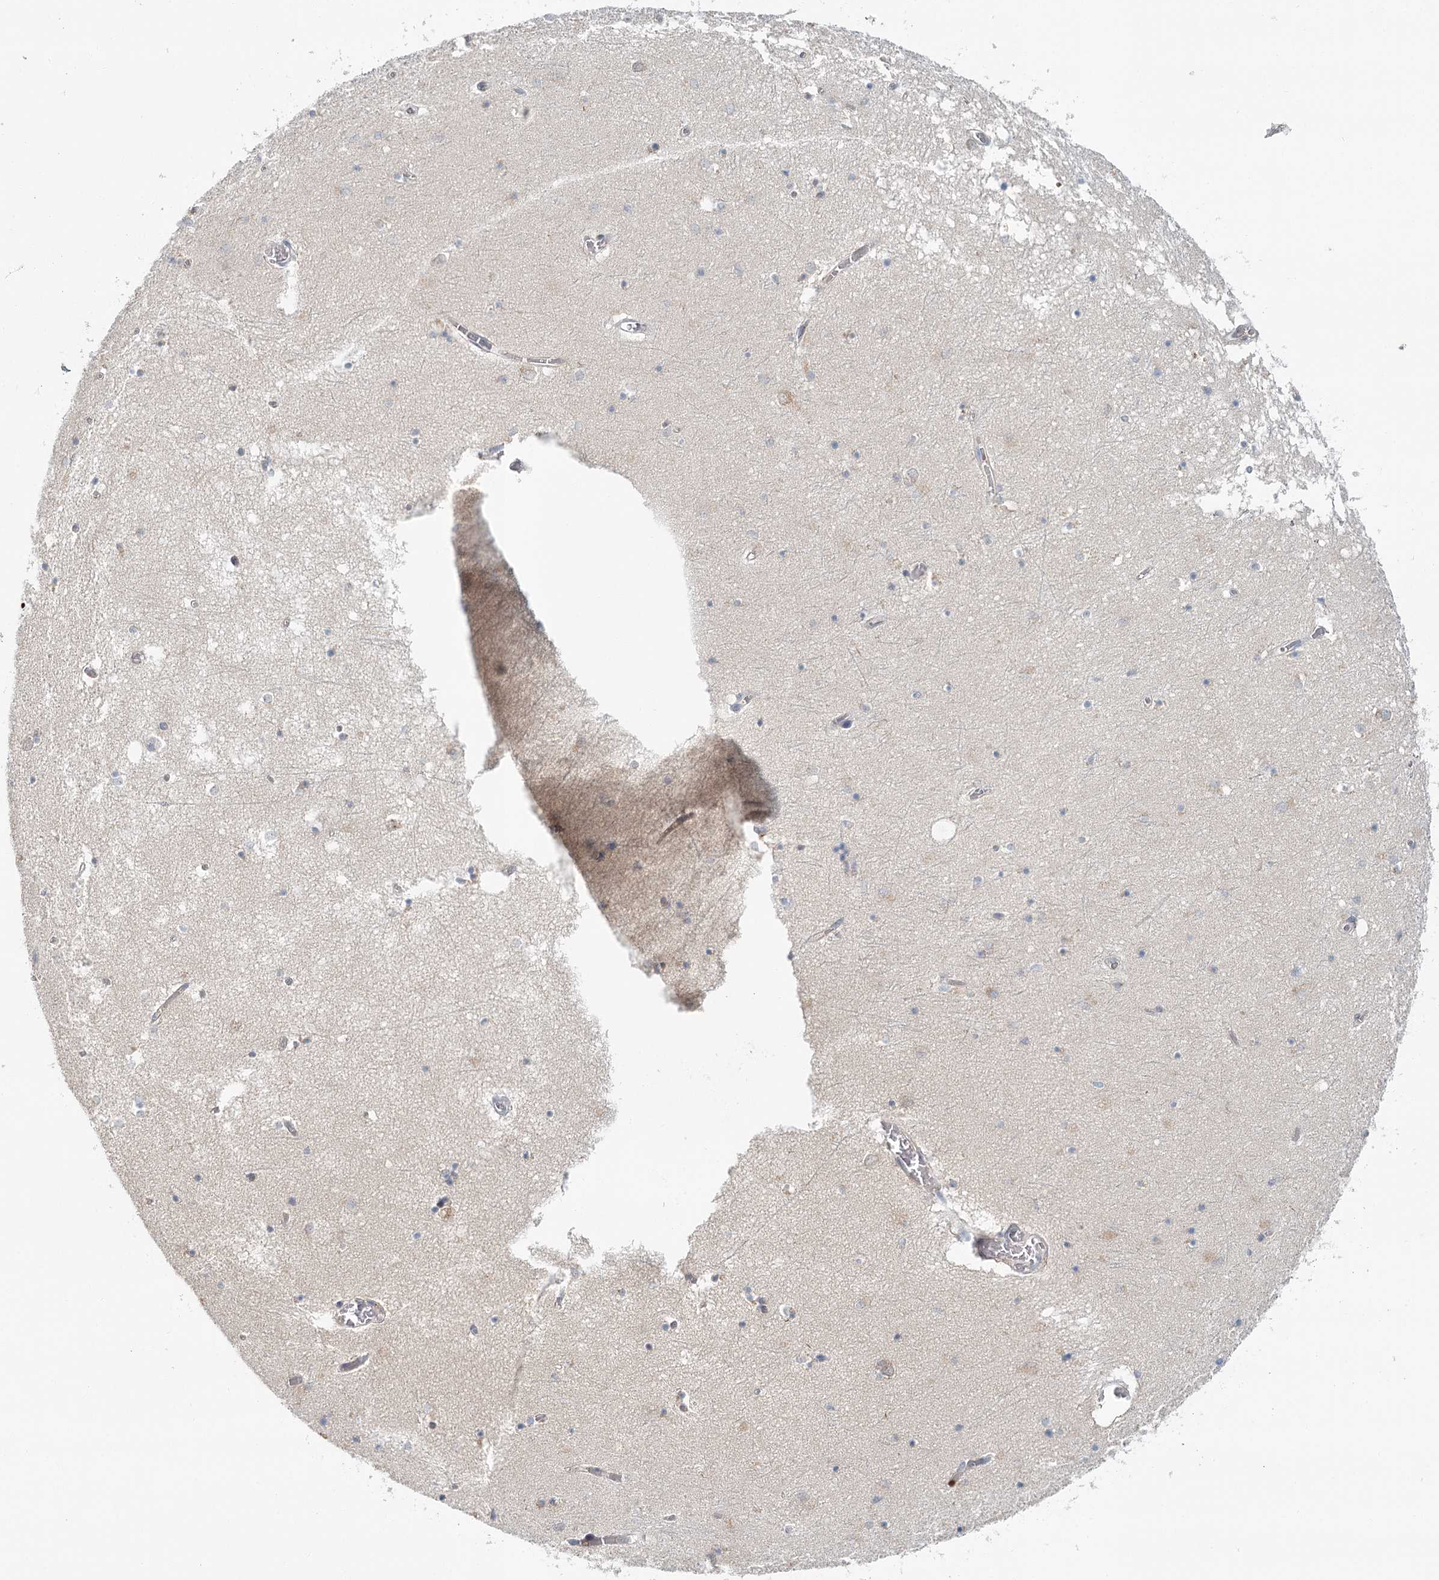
{"staining": {"intensity": "weak", "quantity": "<25%", "location": "cytoplasmic/membranous"}, "tissue": "hippocampus", "cell_type": "Glial cells", "image_type": "normal", "snomed": [{"axis": "morphology", "description": "Normal tissue, NOS"}, {"axis": "topography", "description": "Hippocampus"}], "caption": "The immunohistochemistry (IHC) micrograph has no significant positivity in glial cells of hippocampus. Brightfield microscopy of immunohistochemistry stained with DAB (brown) and hematoxylin (blue), captured at high magnification.", "gene": "ADK", "patient": {"sex": "male", "age": 70}}